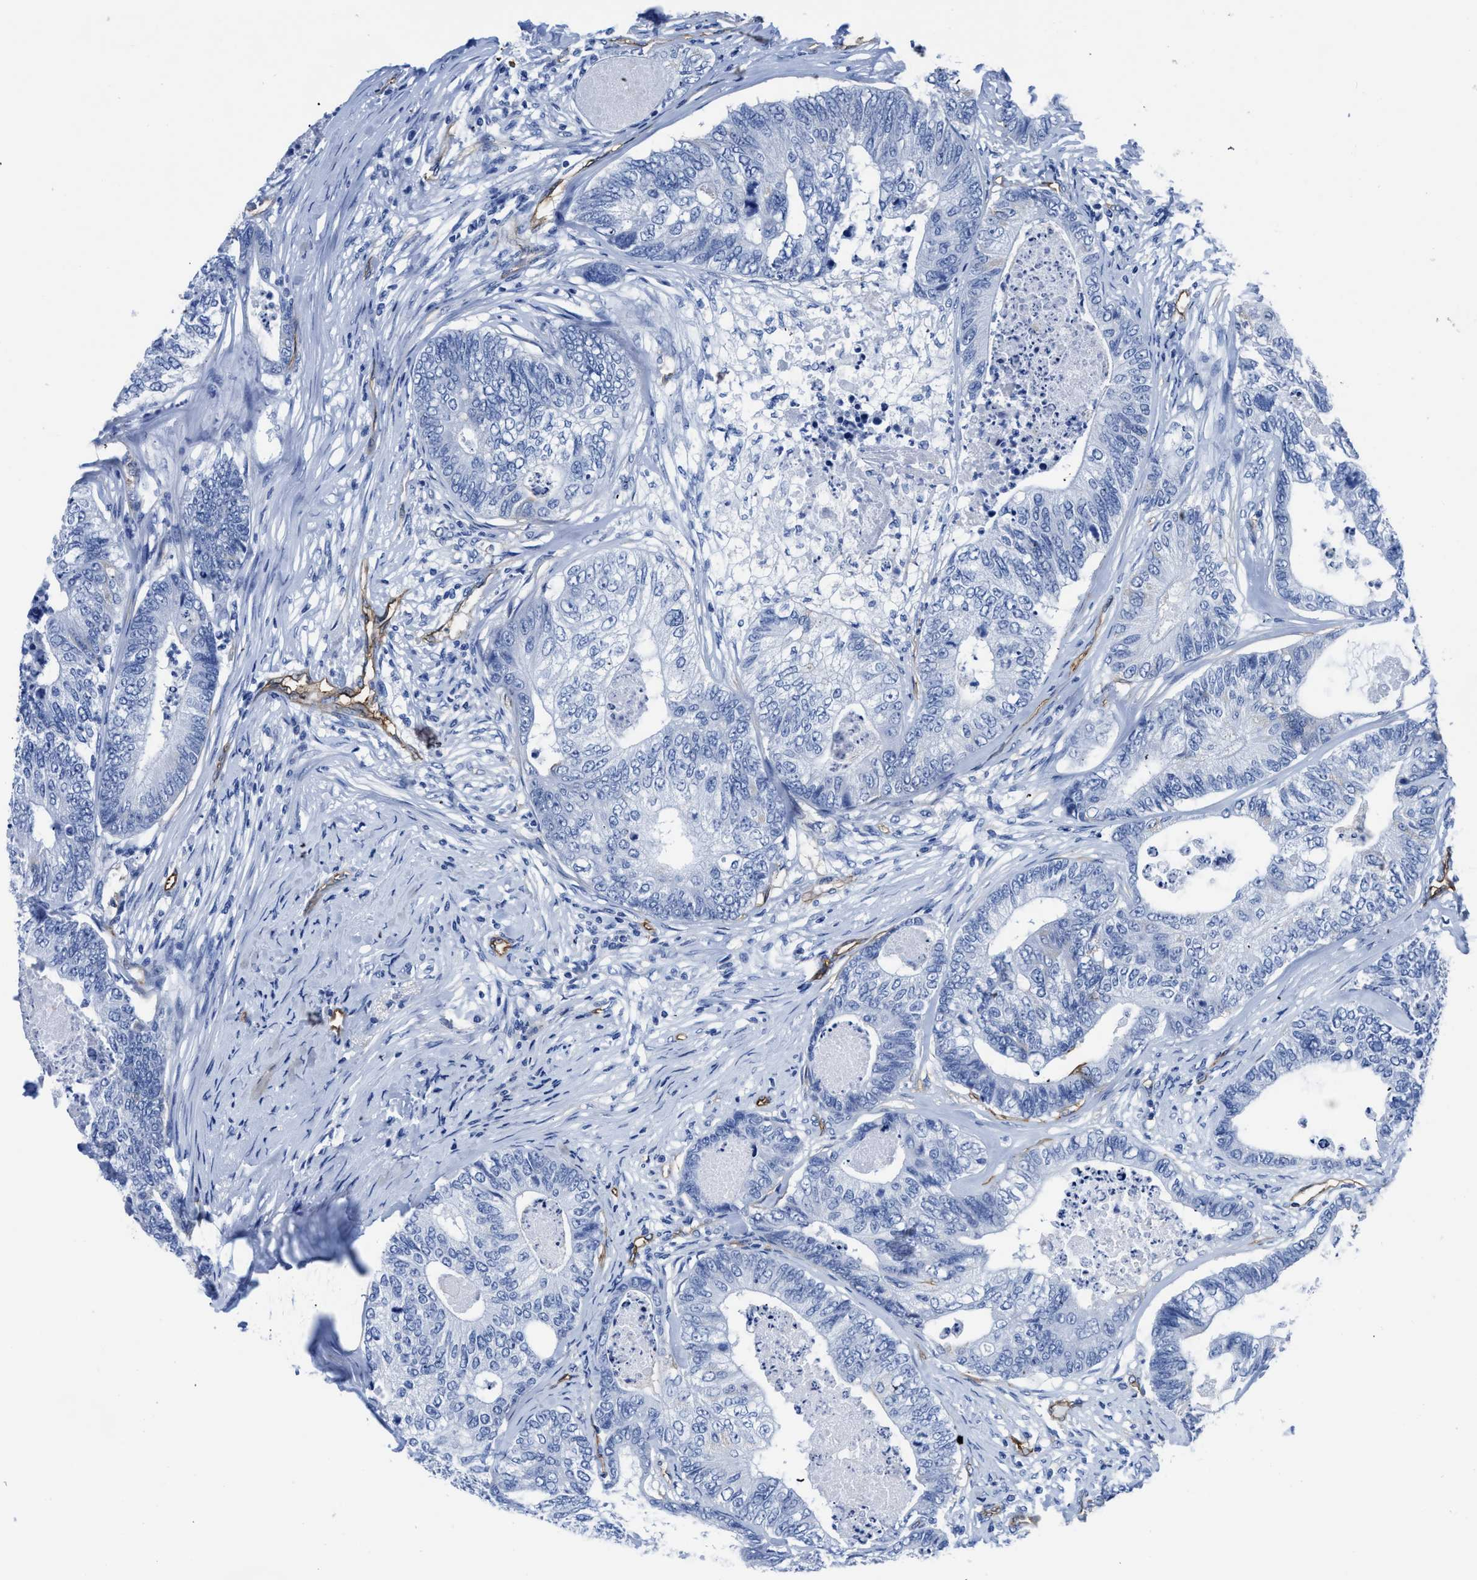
{"staining": {"intensity": "negative", "quantity": "none", "location": "none"}, "tissue": "colorectal cancer", "cell_type": "Tumor cells", "image_type": "cancer", "snomed": [{"axis": "morphology", "description": "Adenocarcinoma, NOS"}, {"axis": "topography", "description": "Colon"}], "caption": "Photomicrograph shows no significant protein staining in tumor cells of colorectal cancer (adenocarcinoma). The staining was performed using DAB to visualize the protein expression in brown, while the nuclei were stained in blue with hematoxylin (Magnification: 20x).", "gene": "AQP1", "patient": {"sex": "female", "age": 67}}